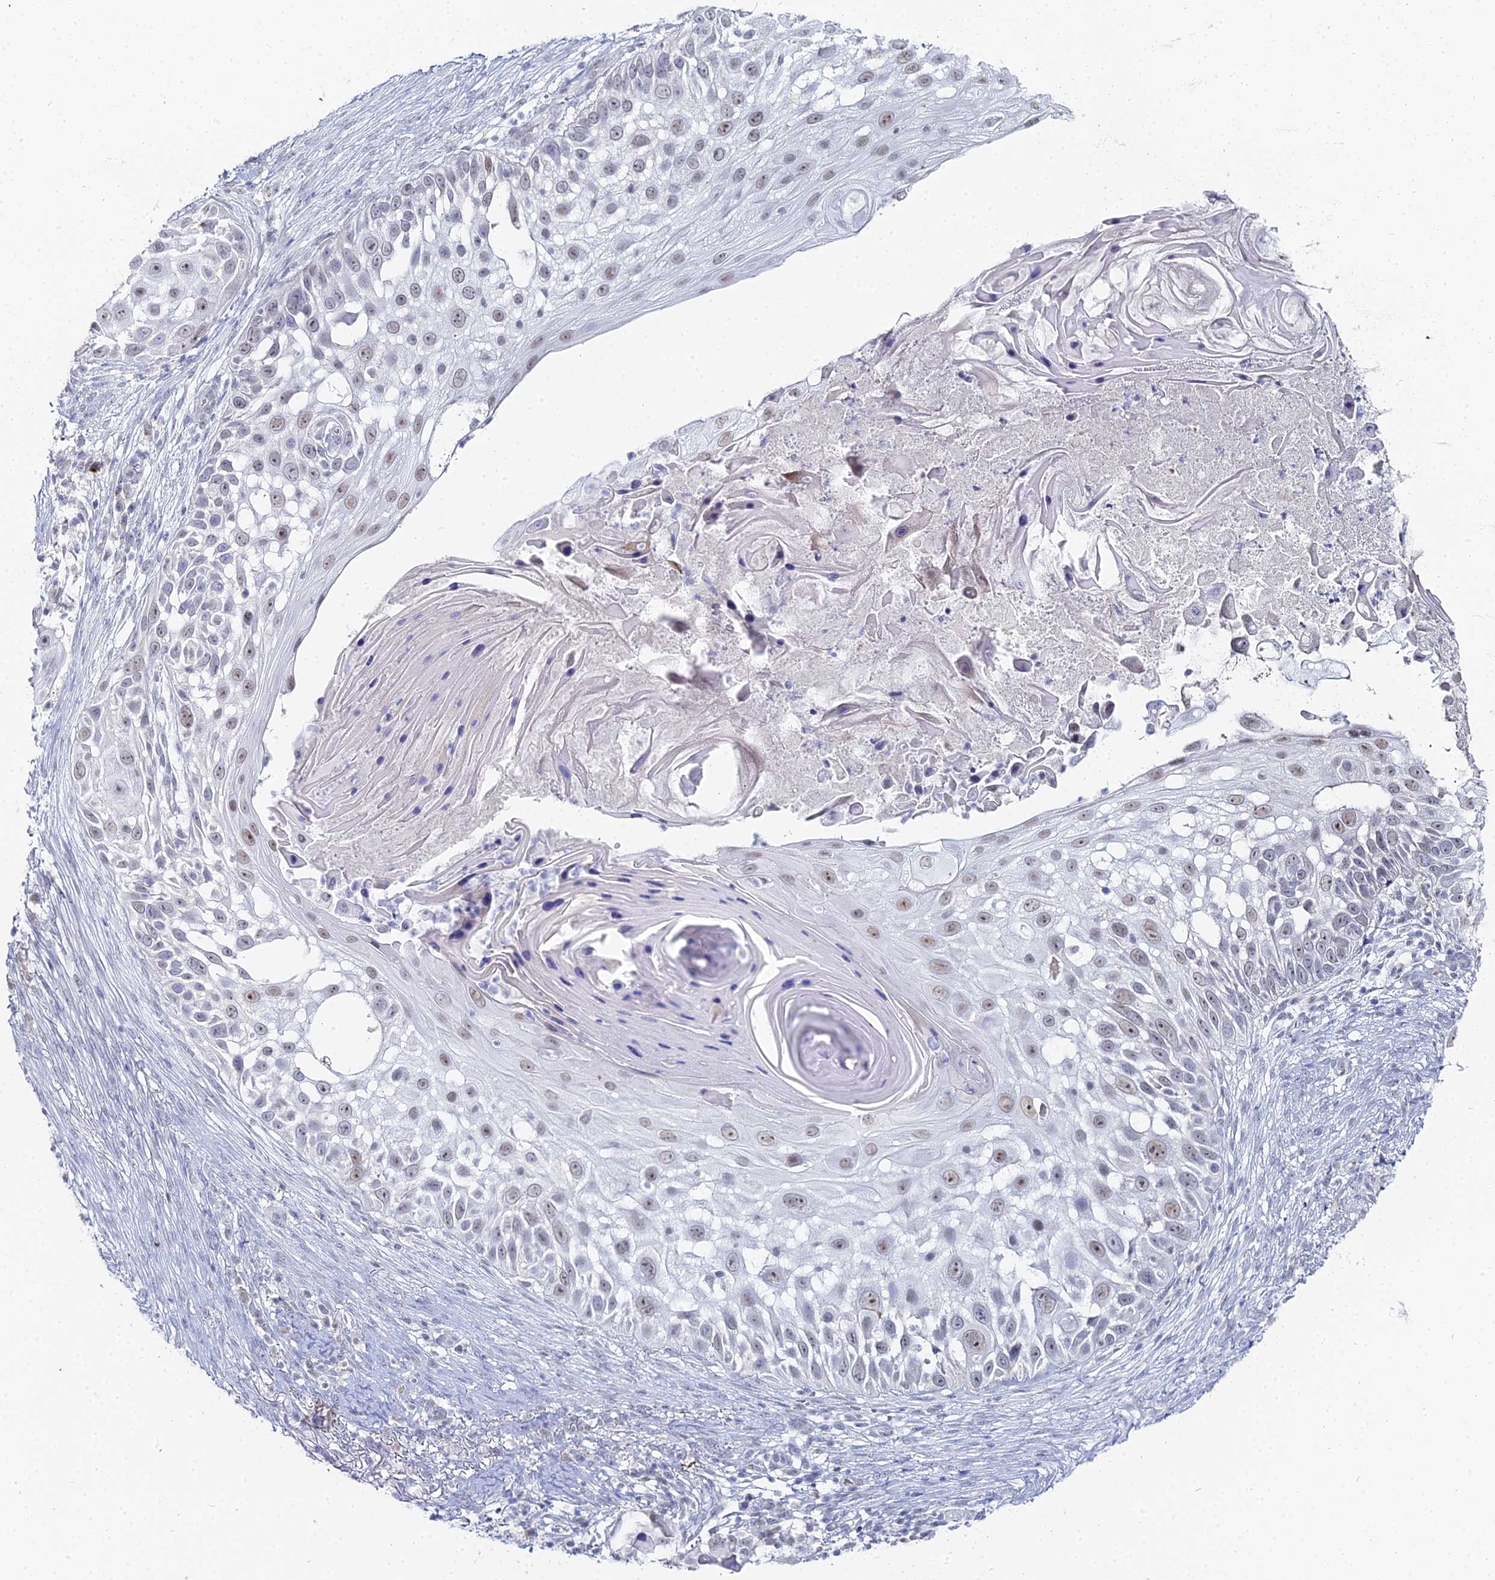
{"staining": {"intensity": "weak", "quantity": ">75%", "location": "nuclear"}, "tissue": "skin cancer", "cell_type": "Tumor cells", "image_type": "cancer", "snomed": [{"axis": "morphology", "description": "Squamous cell carcinoma, NOS"}, {"axis": "topography", "description": "Skin"}], "caption": "A brown stain labels weak nuclear expression of a protein in human squamous cell carcinoma (skin) tumor cells.", "gene": "THAP4", "patient": {"sex": "female", "age": 44}}